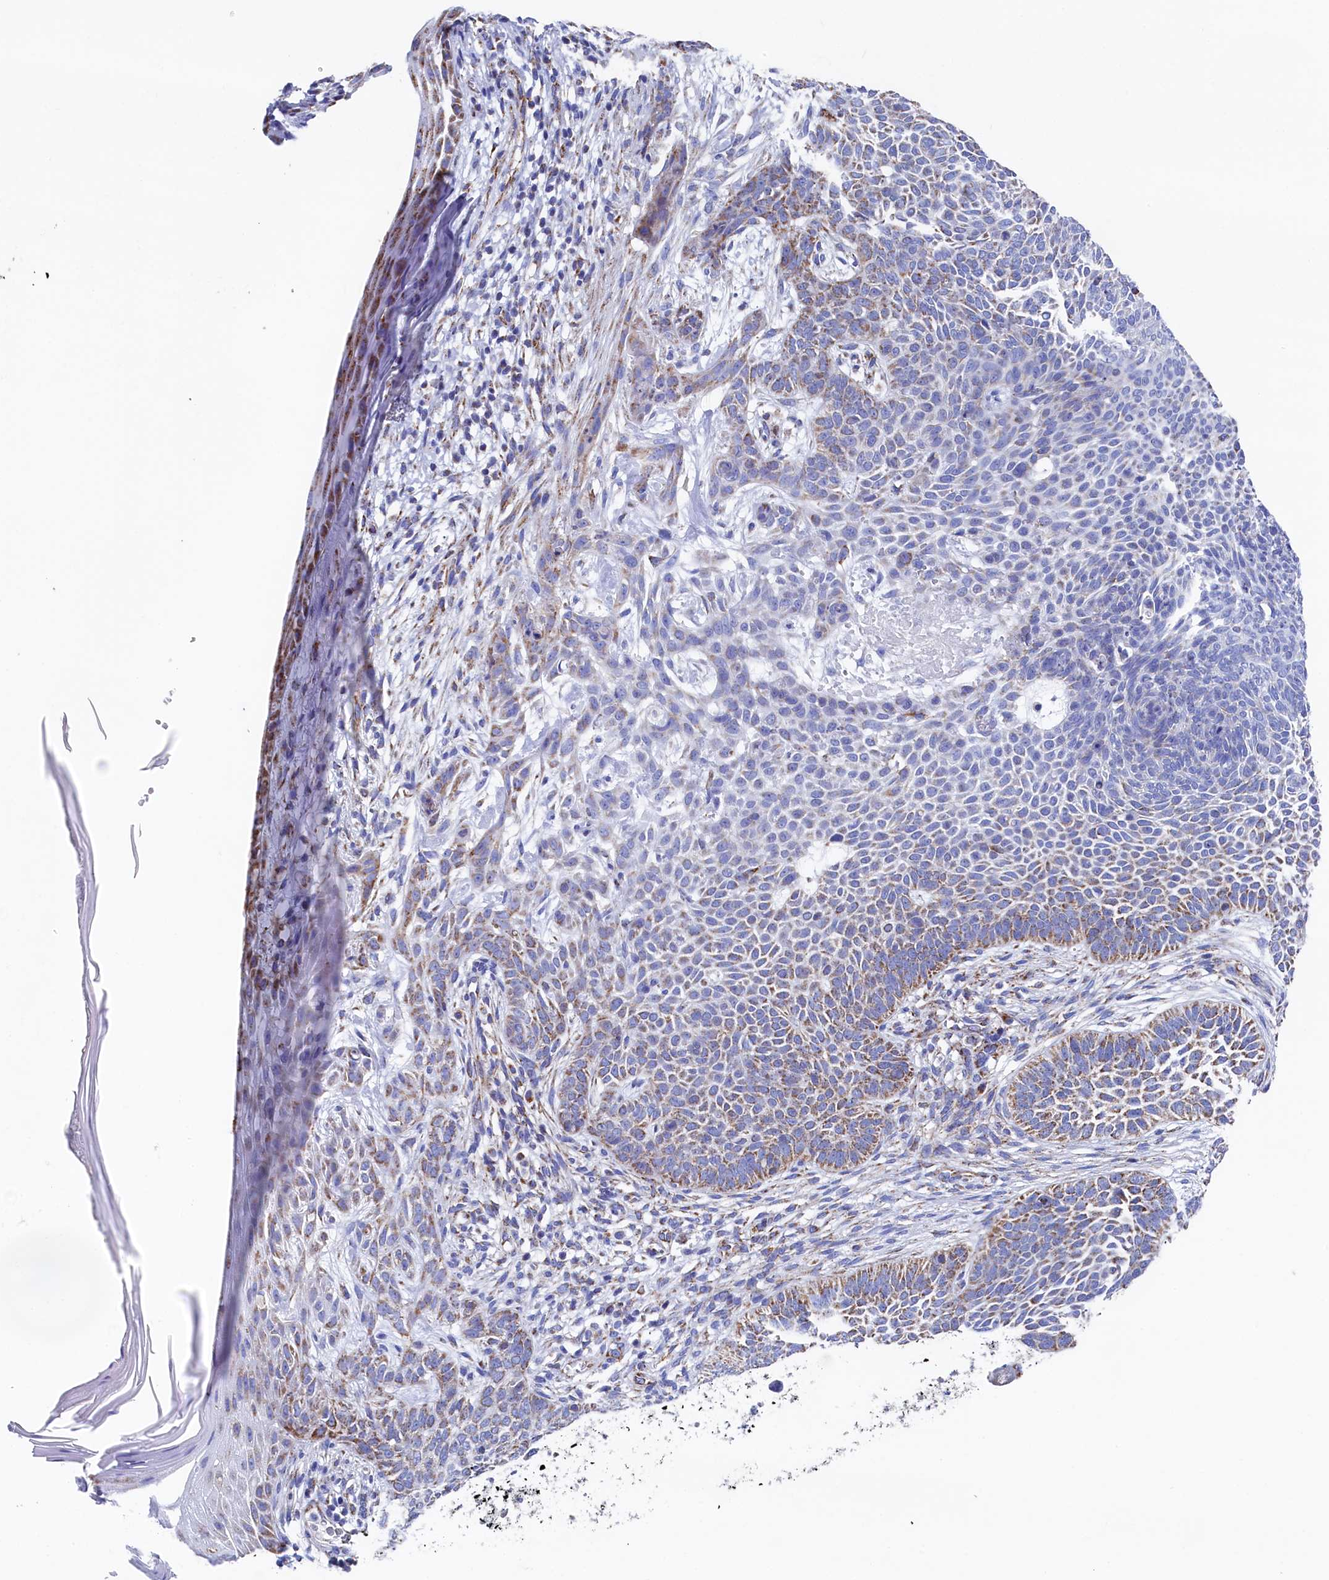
{"staining": {"intensity": "moderate", "quantity": "25%-75%", "location": "cytoplasmic/membranous"}, "tissue": "skin cancer", "cell_type": "Tumor cells", "image_type": "cancer", "snomed": [{"axis": "morphology", "description": "Basal cell carcinoma"}, {"axis": "topography", "description": "Skin"}], "caption": "Protein positivity by immunohistochemistry displays moderate cytoplasmic/membranous staining in about 25%-75% of tumor cells in skin cancer (basal cell carcinoma). Using DAB (3,3'-diaminobenzidine) (brown) and hematoxylin (blue) stains, captured at high magnification using brightfield microscopy.", "gene": "MMAB", "patient": {"sex": "male", "age": 85}}